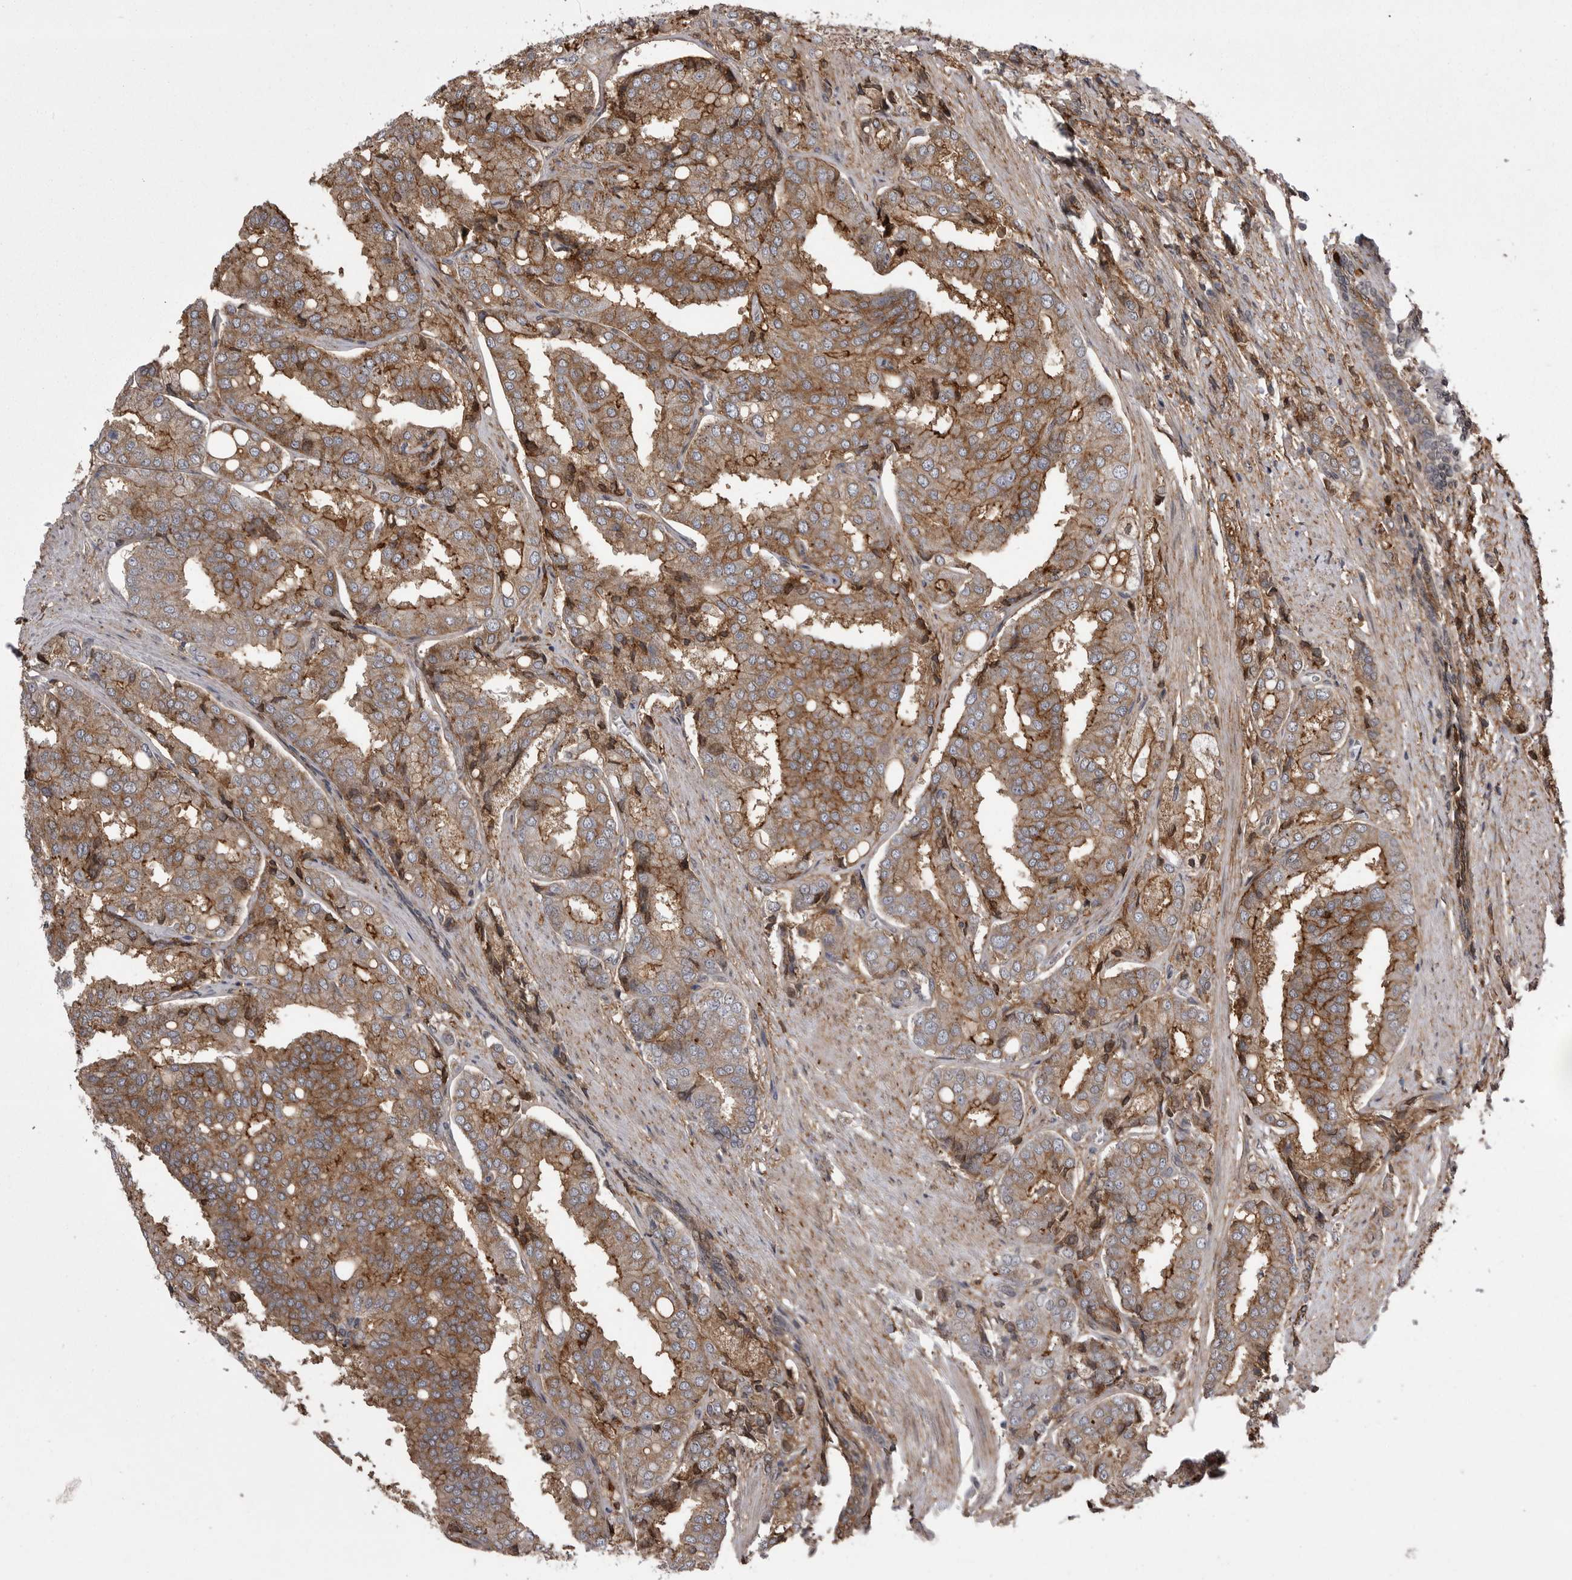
{"staining": {"intensity": "moderate", "quantity": ">75%", "location": "cytoplasmic/membranous"}, "tissue": "prostate cancer", "cell_type": "Tumor cells", "image_type": "cancer", "snomed": [{"axis": "morphology", "description": "Adenocarcinoma, High grade"}, {"axis": "topography", "description": "Prostate"}], "caption": "Brown immunohistochemical staining in human prostate cancer shows moderate cytoplasmic/membranous positivity in approximately >75% of tumor cells.", "gene": "ABL1", "patient": {"sex": "male", "age": 50}}